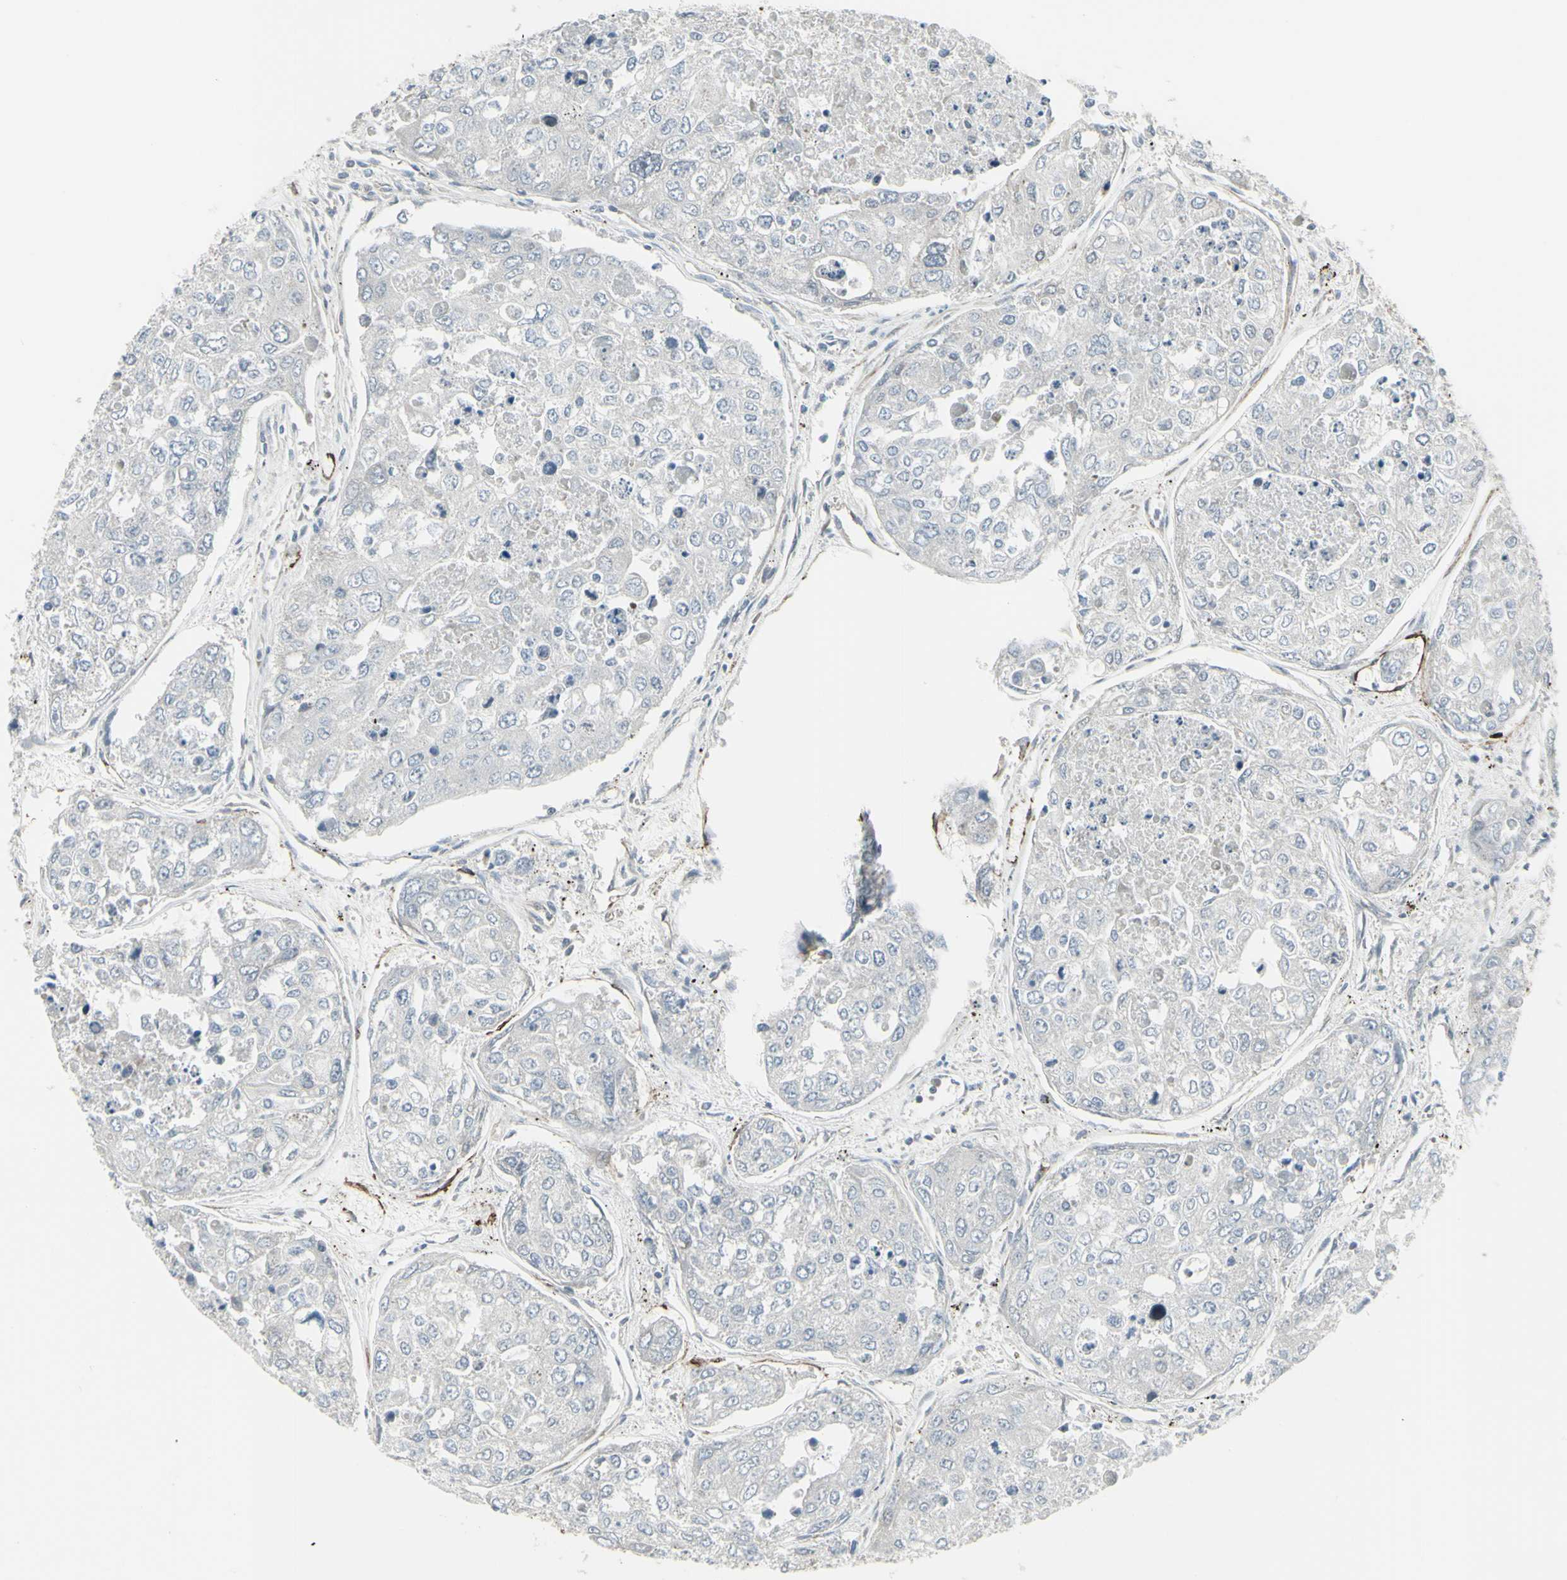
{"staining": {"intensity": "negative", "quantity": "none", "location": "none"}, "tissue": "urothelial cancer", "cell_type": "Tumor cells", "image_type": "cancer", "snomed": [{"axis": "morphology", "description": "Urothelial carcinoma, High grade"}, {"axis": "topography", "description": "Lymph node"}, {"axis": "topography", "description": "Urinary bladder"}], "caption": "Tumor cells show no significant expression in urothelial cancer.", "gene": "DTX3L", "patient": {"sex": "male", "age": 51}}